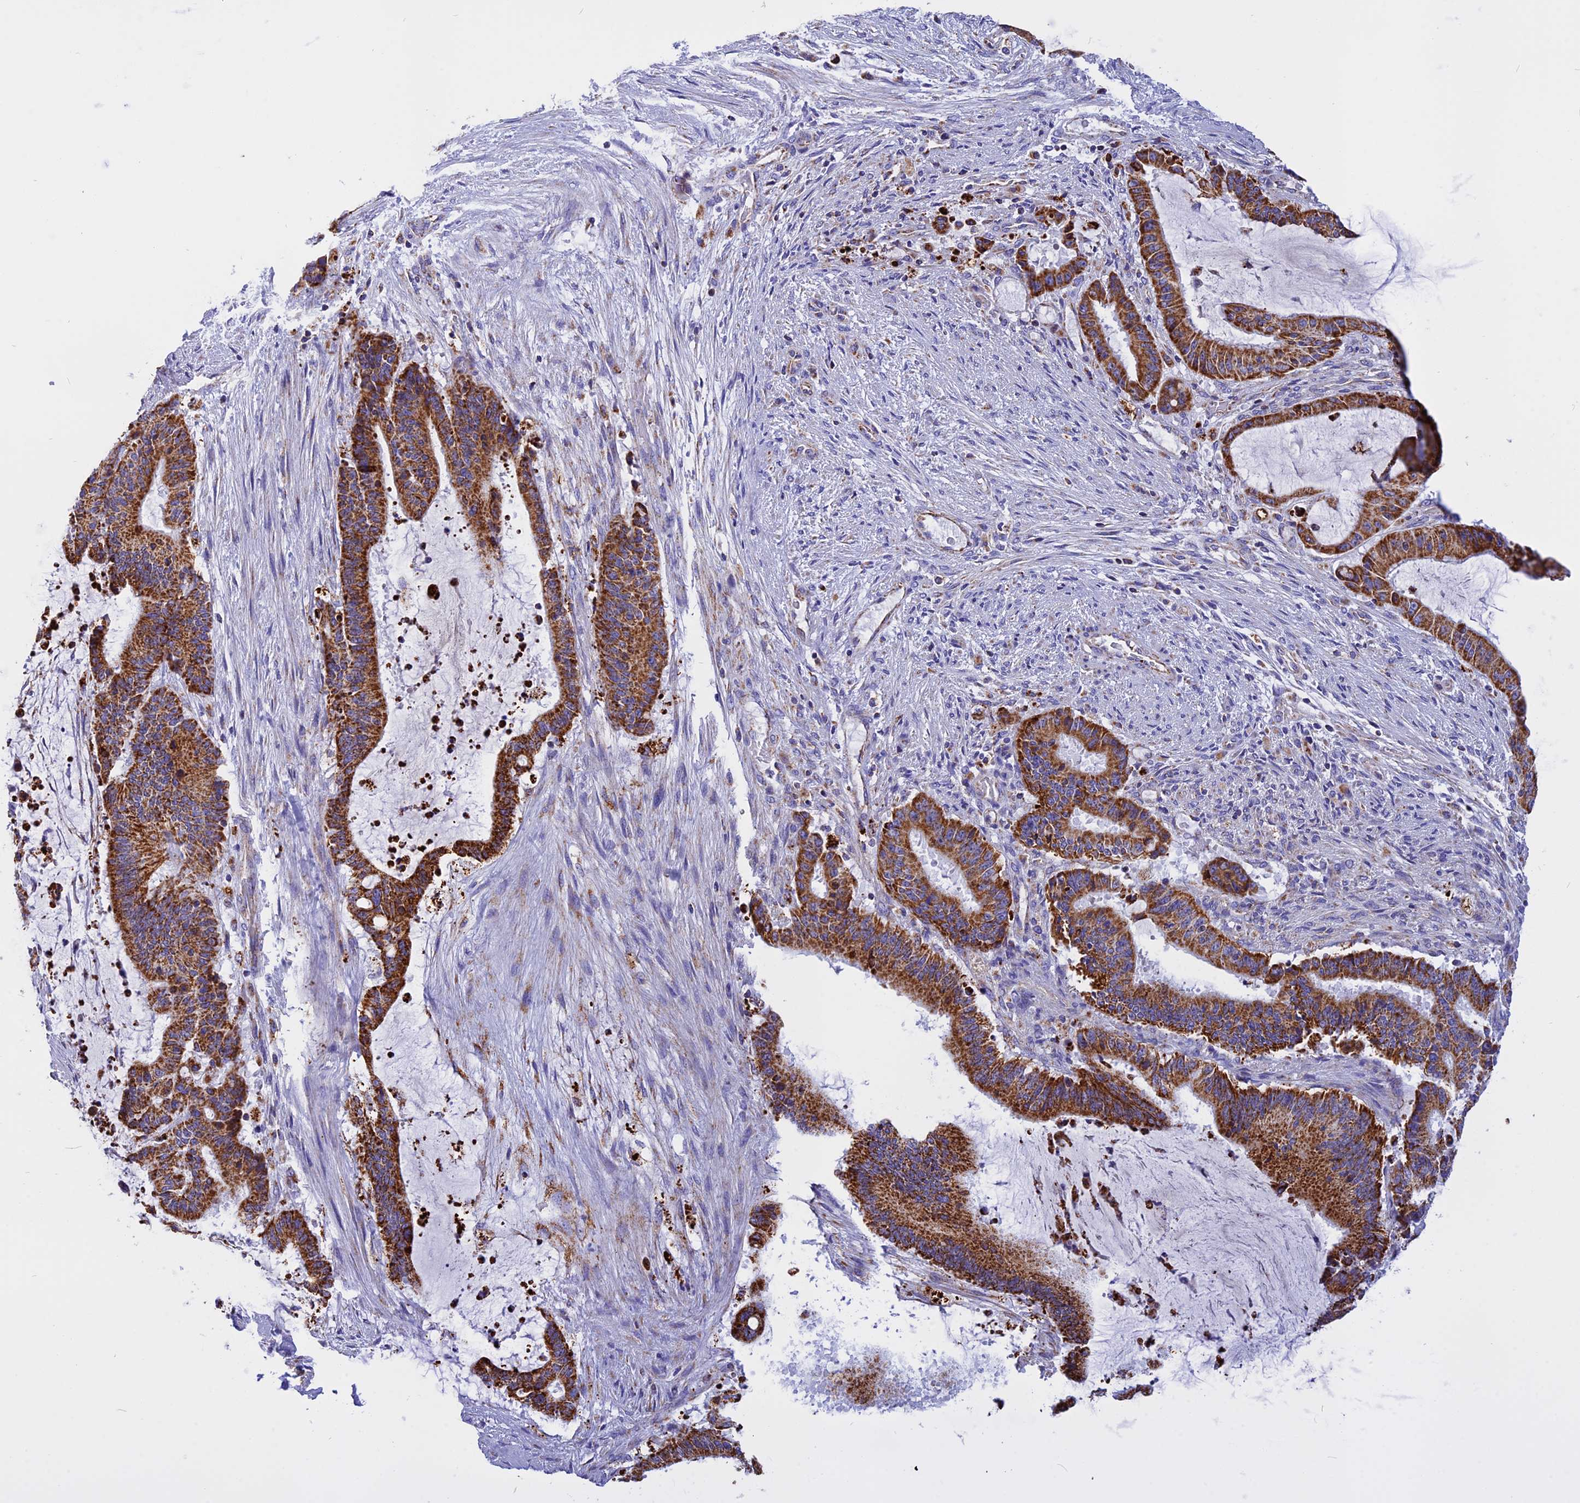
{"staining": {"intensity": "strong", "quantity": ">75%", "location": "cytoplasmic/membranous"}, "tissue": "liver cancer", "cell_type": "Tumor cells", "image_type": "cancer", "snomed": [{"axis": "morphology", "description": "Normal tissue, NOS"}, {"axis": "morphology", "description": "Cholangiocarcinoma"}, {"axis": "topography", "description": "Liver"}, {"axis": "topography", "description": "Peripheral nerve tissue"}], "caption": "Strong cytoplasmic/membranous protein positivity is appreciated in about >75% of tumor cells in liver cholangiocarcinoma.", "gene": "VDAC2", "patient": {"sex": "female", "age": 73}}